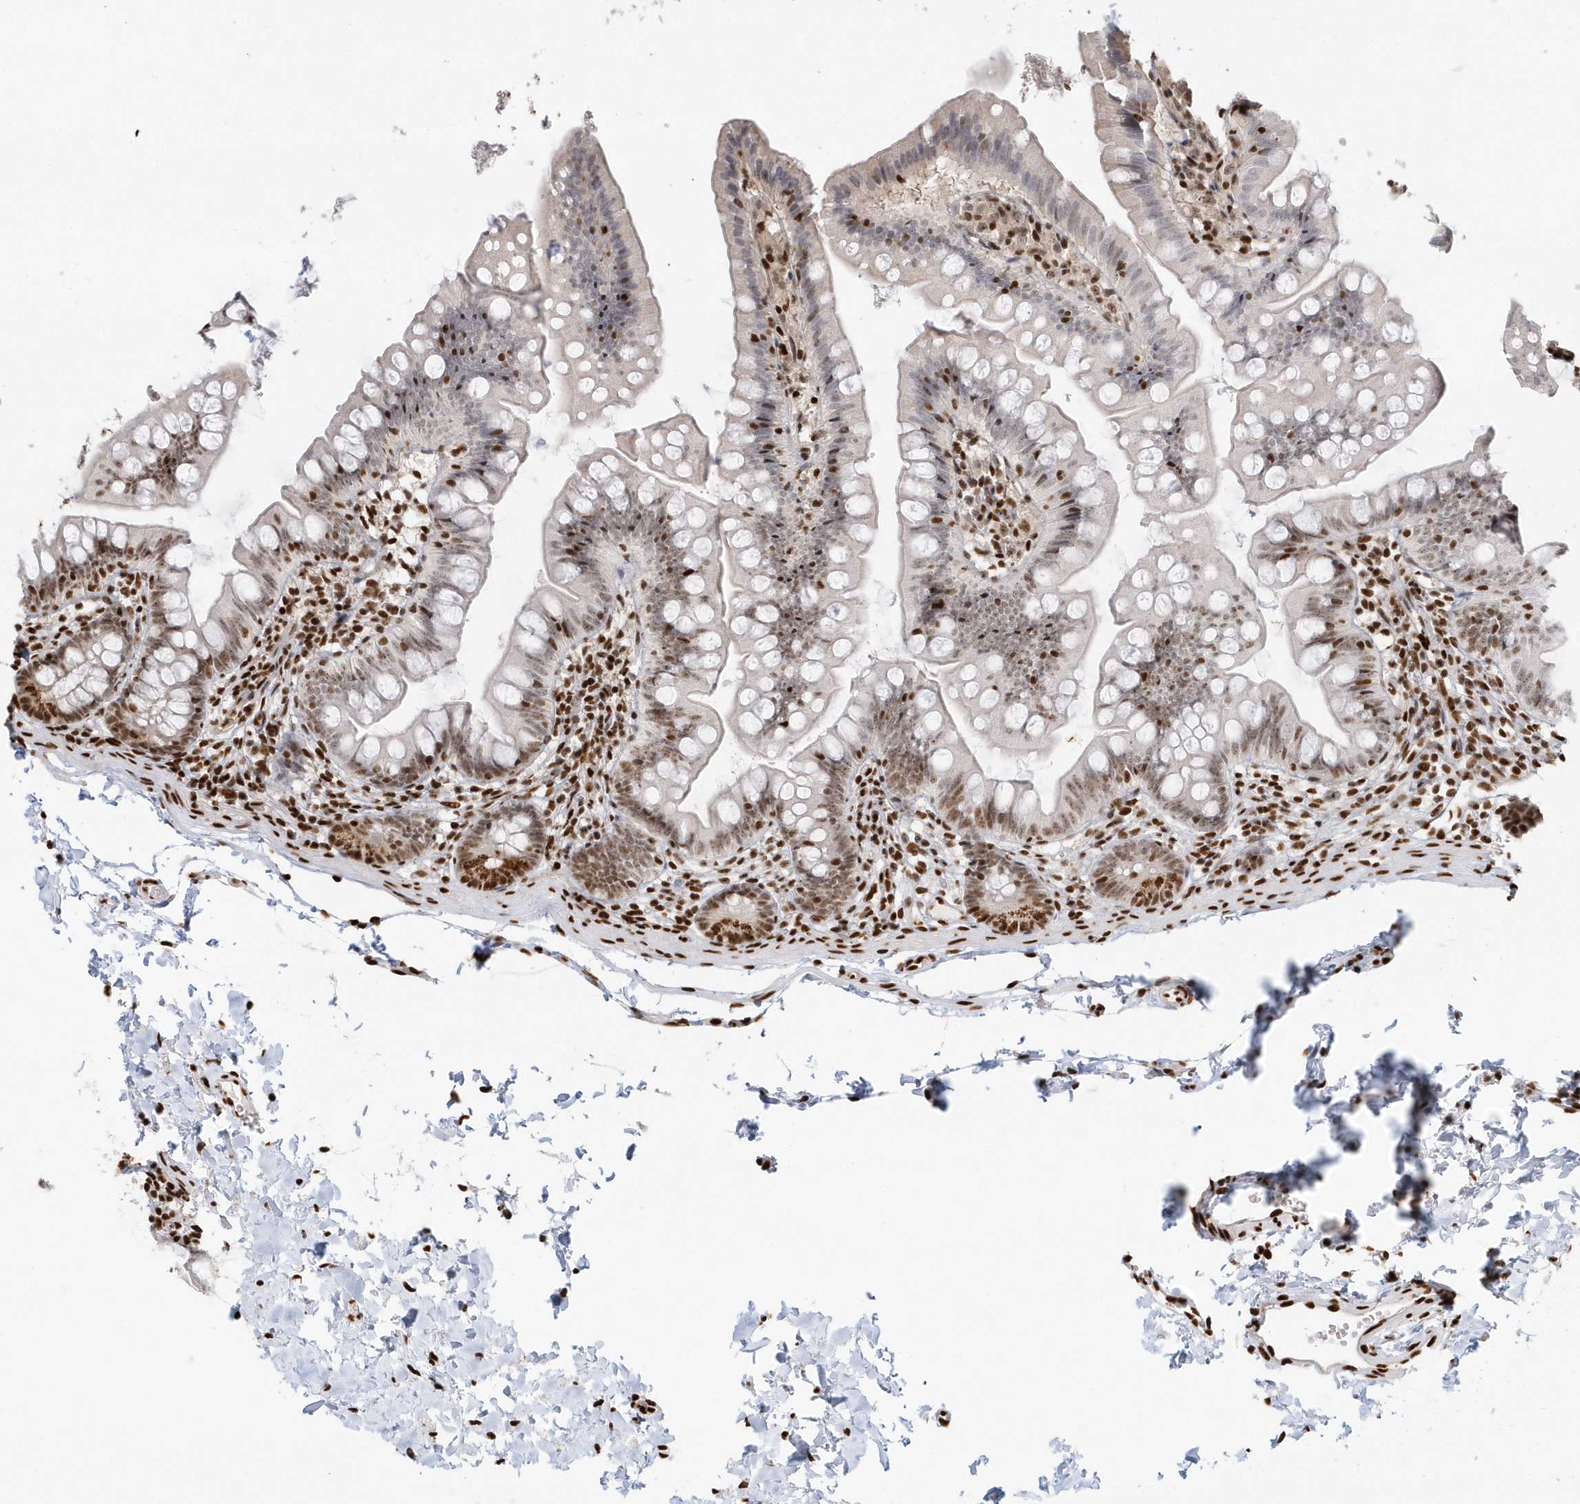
{"staining": {"intensity": "moderate", "quantity": ">75%", "location": "nuclear"}, "tissue": "small intestine", "cell_type": "Glandular cells", "image_type": "normal", "snomed": [{"axis": "morphology", "description": "Normal tissue, NOS"}, {"axis": "topography", "description": "Small intestine"}], "caption": "This image demonstrates immunohistochemistry staining of benign human small intestine, with medium moderate nuclear staining in approximately >75% of glandular cells.", "gene": "SUMO2", "patient": {"sex": "male", "age": 7}}